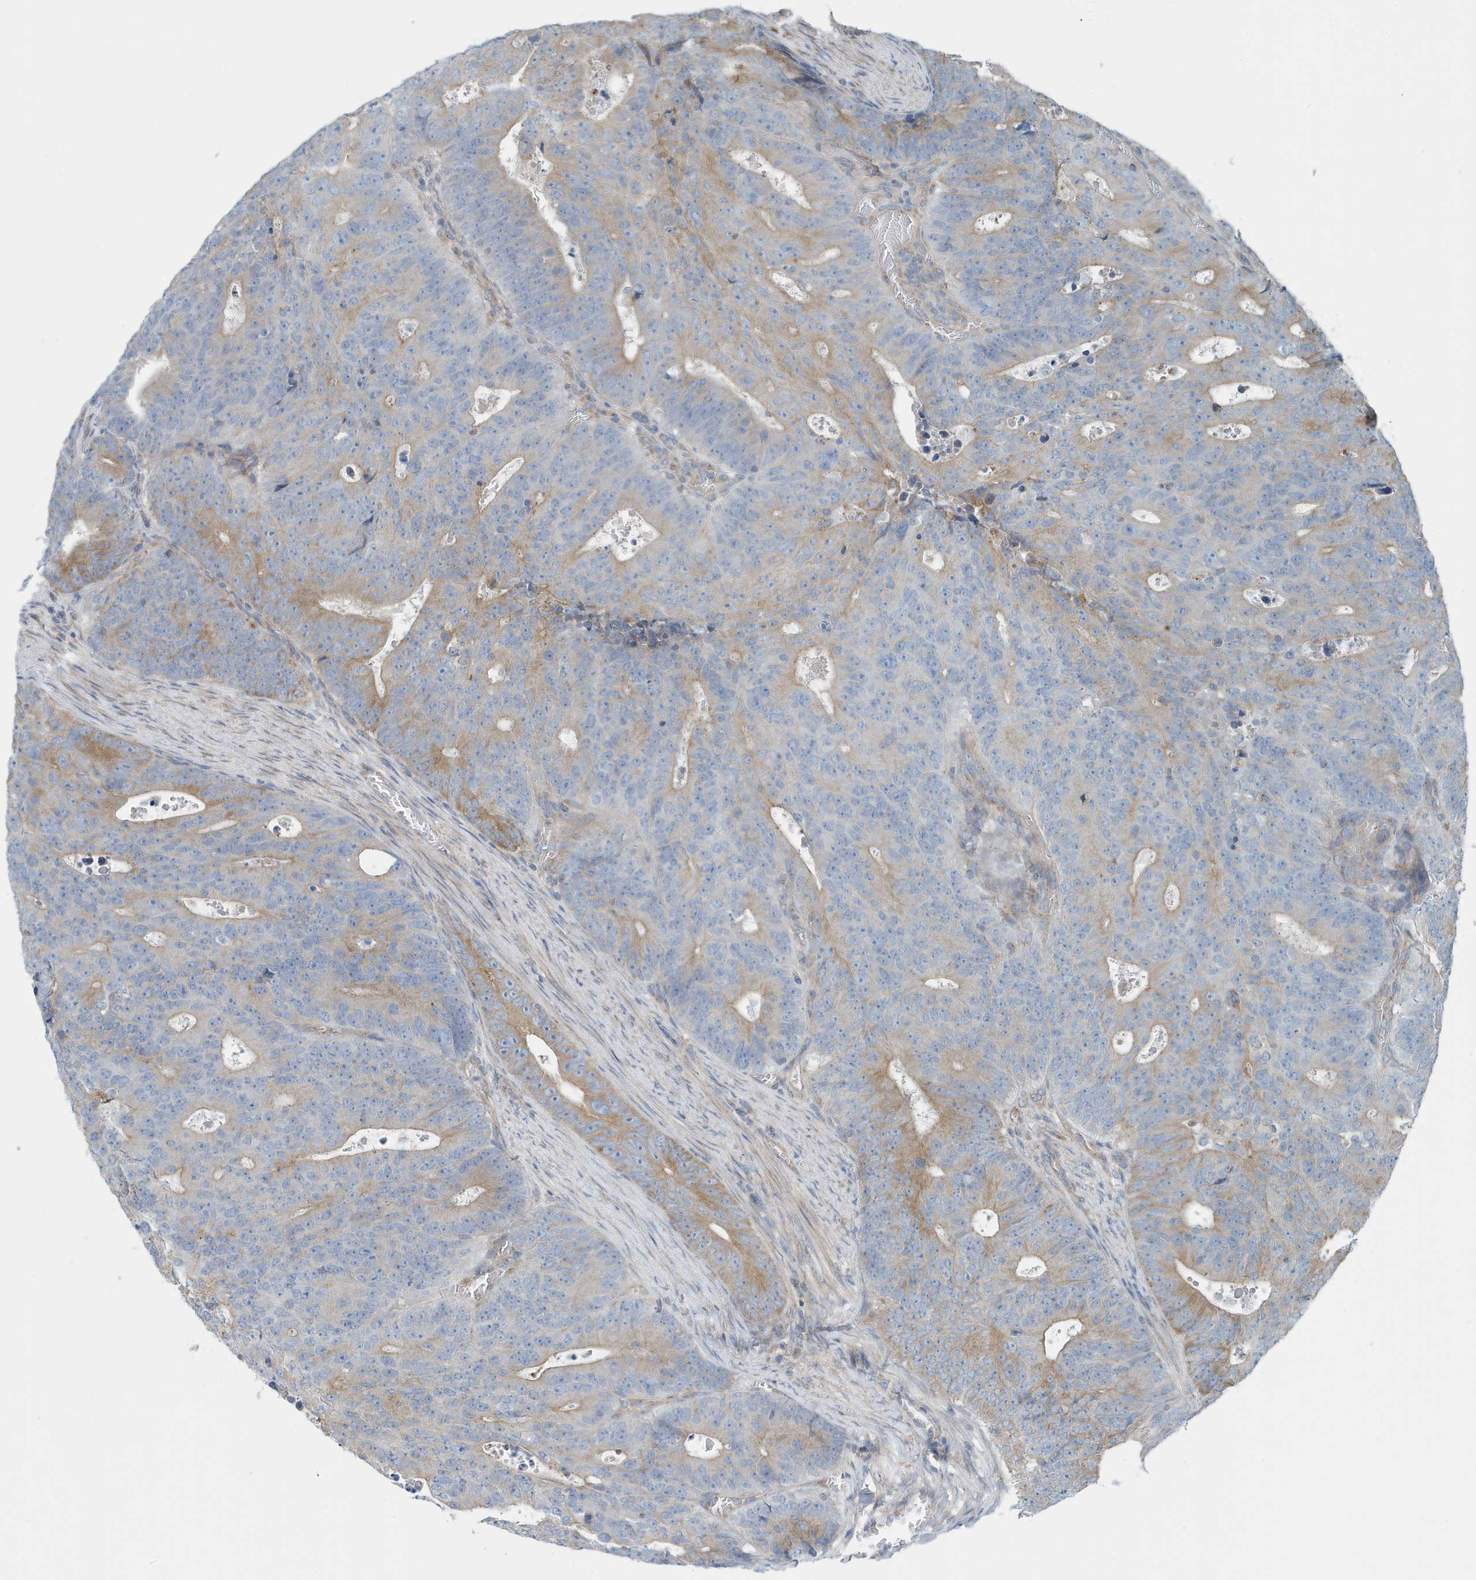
{"staining": {"intensity": "moderate", "quantity": "<25%", "location": "cytoplasmic/membranous"}, "tissue": "colorectal cancer", "cell_type": "Tumor cells", "image_type": "cancer", "snomed": [{"axis": "morphology", "description": "Adenocarcinoma, NOS"}, {"axis": "topography", "description": "Colon"}], "caption": "DAB immunohistochemical staining of colorectal cancer demonstrates moderate cytoplasmic/membranous protein positivity in about <25% of tumor cells. The protein is stained brown, and the nuclei are stained in blue (DAB IHC with brightfield microscopy, high magnification).", "gene": "PPM1M", "patient": {"sex": "male", "age": 87}}